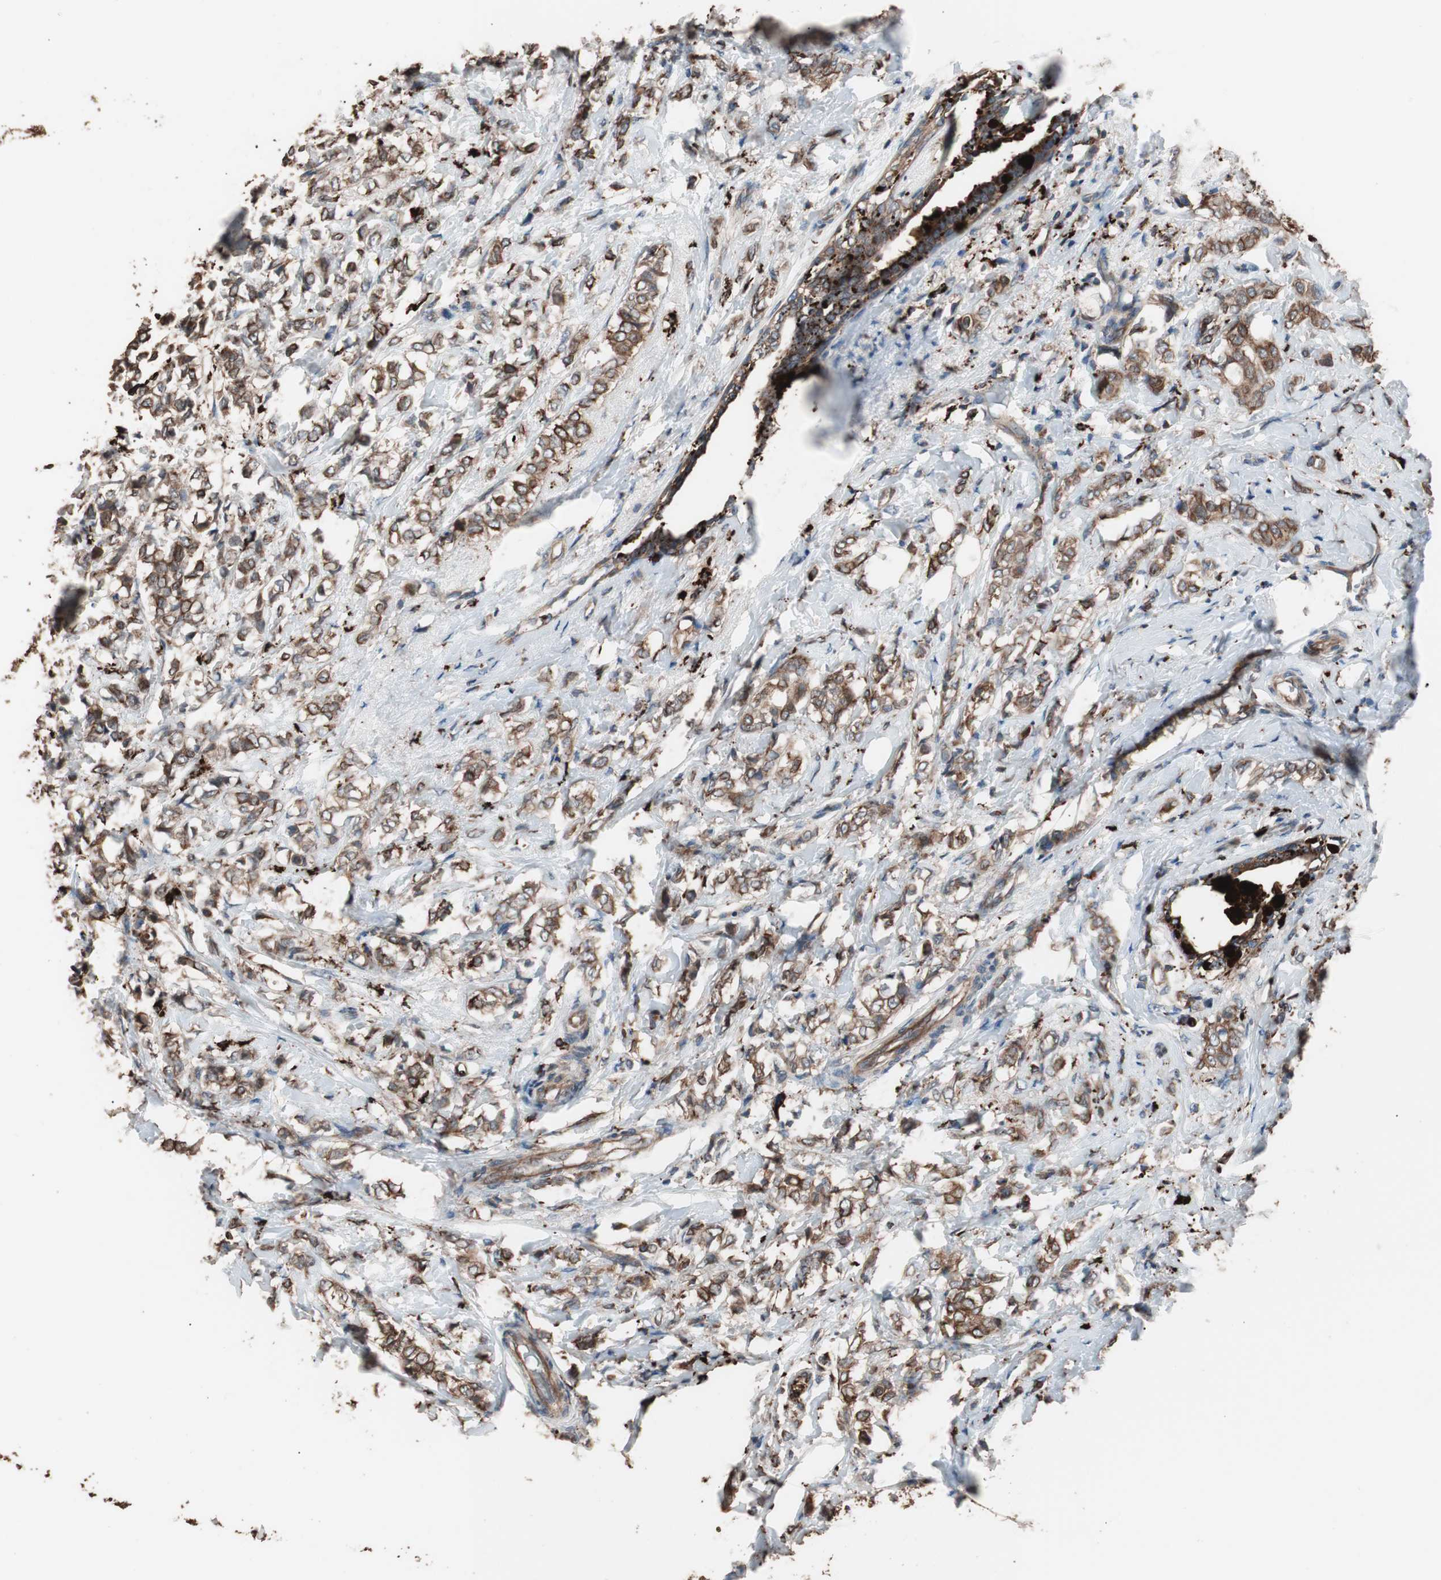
{"staining": {"intensity": "strong", "quantity": ">75%", "location": "cytoplasmic/membranous"}, "tissue": "breast cancer", "cell_type": "Tumor cells", "image_type": "cancer", "snomed": [{"axis": "morphology", "description": "Lobular carcinoma"}, {"axis": "topography", "description": "Breast"}], "caption": "The image reveals staining of breast lobular carcinoma, revealing strong cytoplasmic/membranous protein staining (brown color) within tumor cells. (Stains: DAB (3,3'-diaminobenzidine) in brown, nuclei in blue, Microscopy: brightfield microscopy at high magnification).", "gene": "CCT3", "patient": {"sex": "female", "age": 60}}